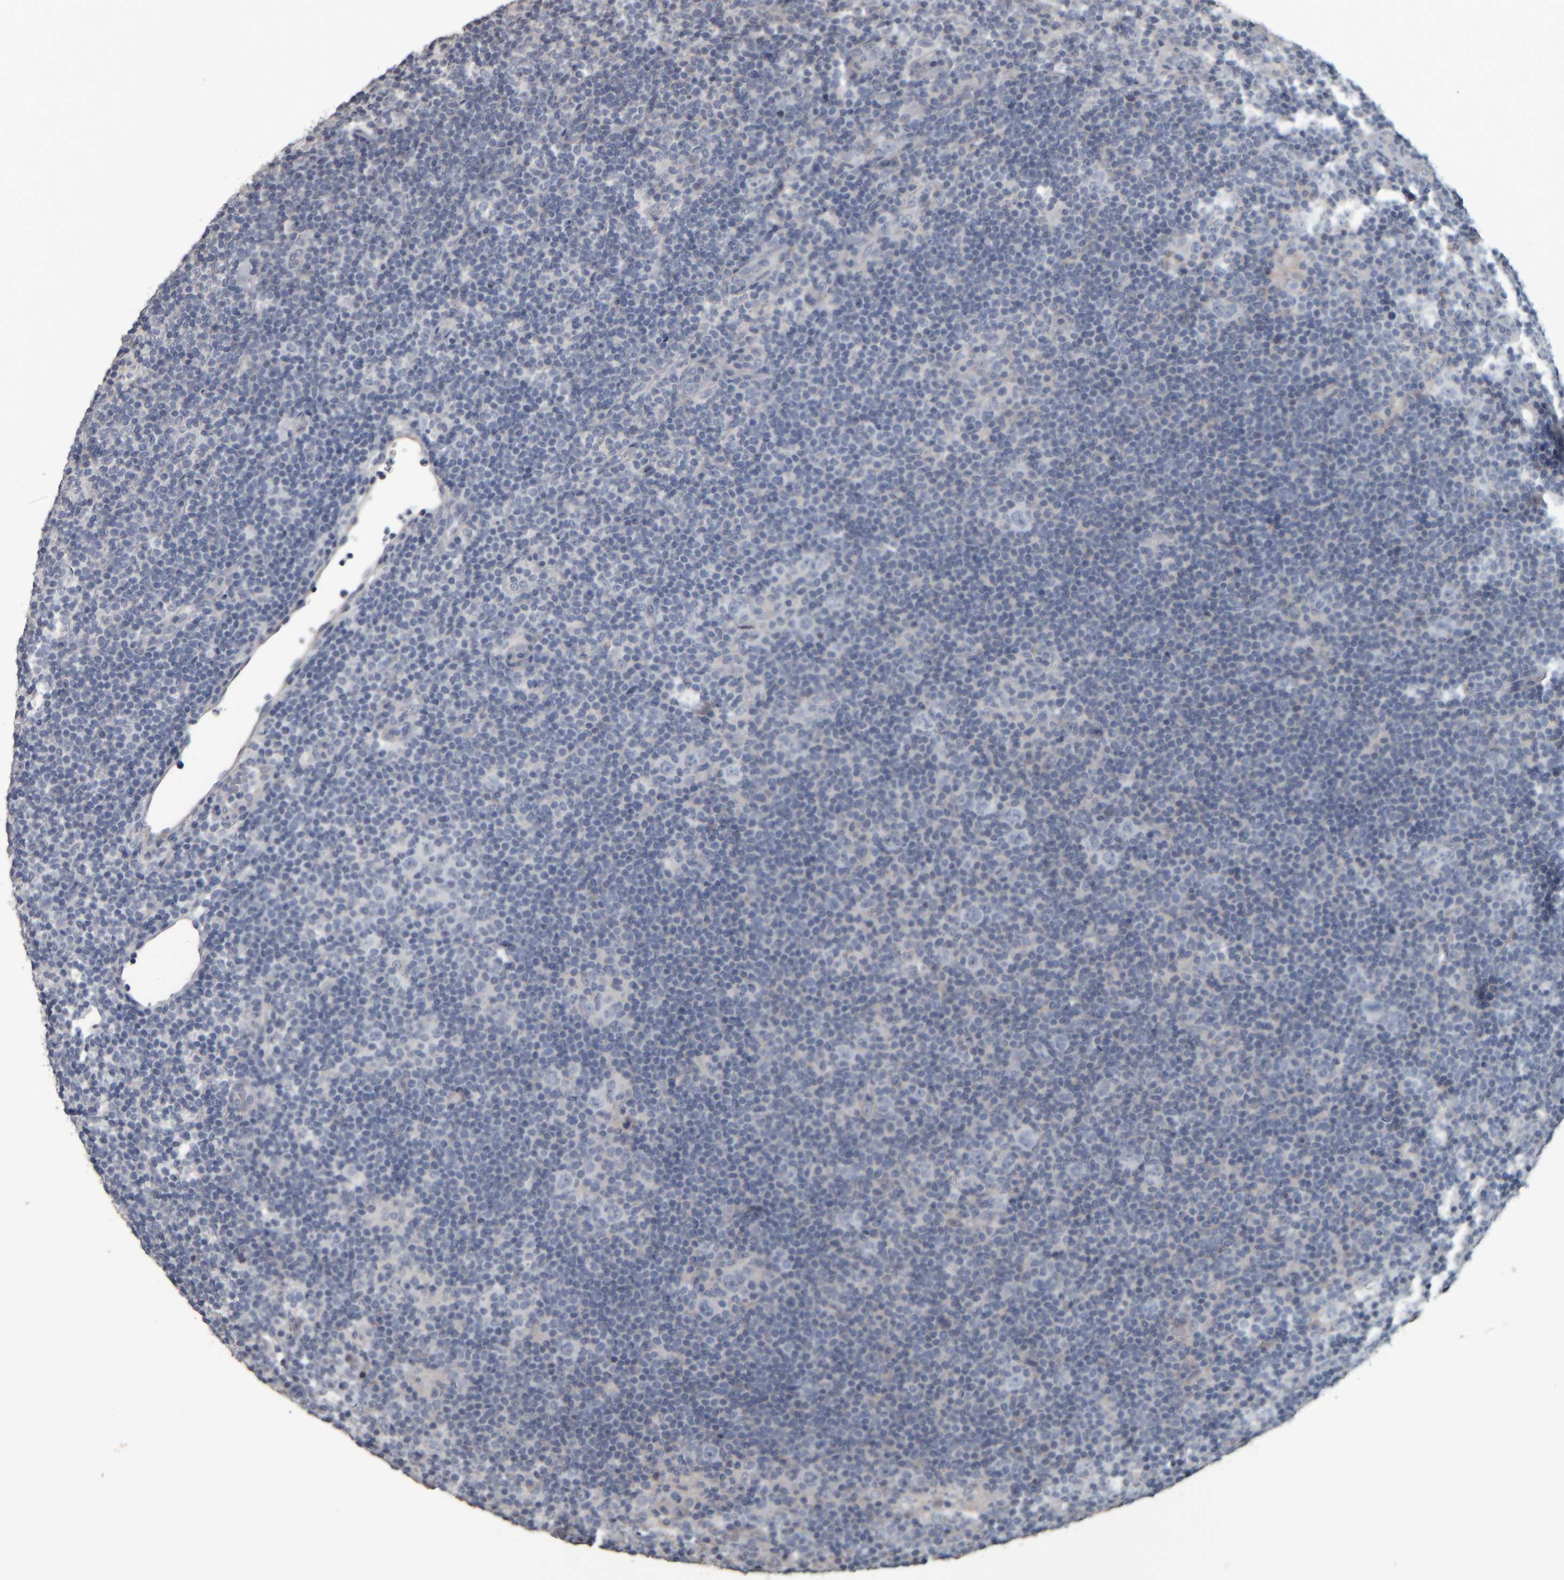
{"staining": {"intensity": "negative", "quantity": "none", "location": "none"}, "tissue": "lymphoma", "cell_type": "Tumor cells", "image_type": "cancer", "snomed": [{"axis": "morphology", "description": "Hodgkin's disease, NOS"}, {"axis": "topography", "description": "Lymph node"}], "caption": "A micrograph of lymphoma stained for a protein demonstrates no brown staining in tumor cells. Nuclei are stained in blue.", "gene": "CAVIN4", "patient": {"sex": "female", "age": 57}}